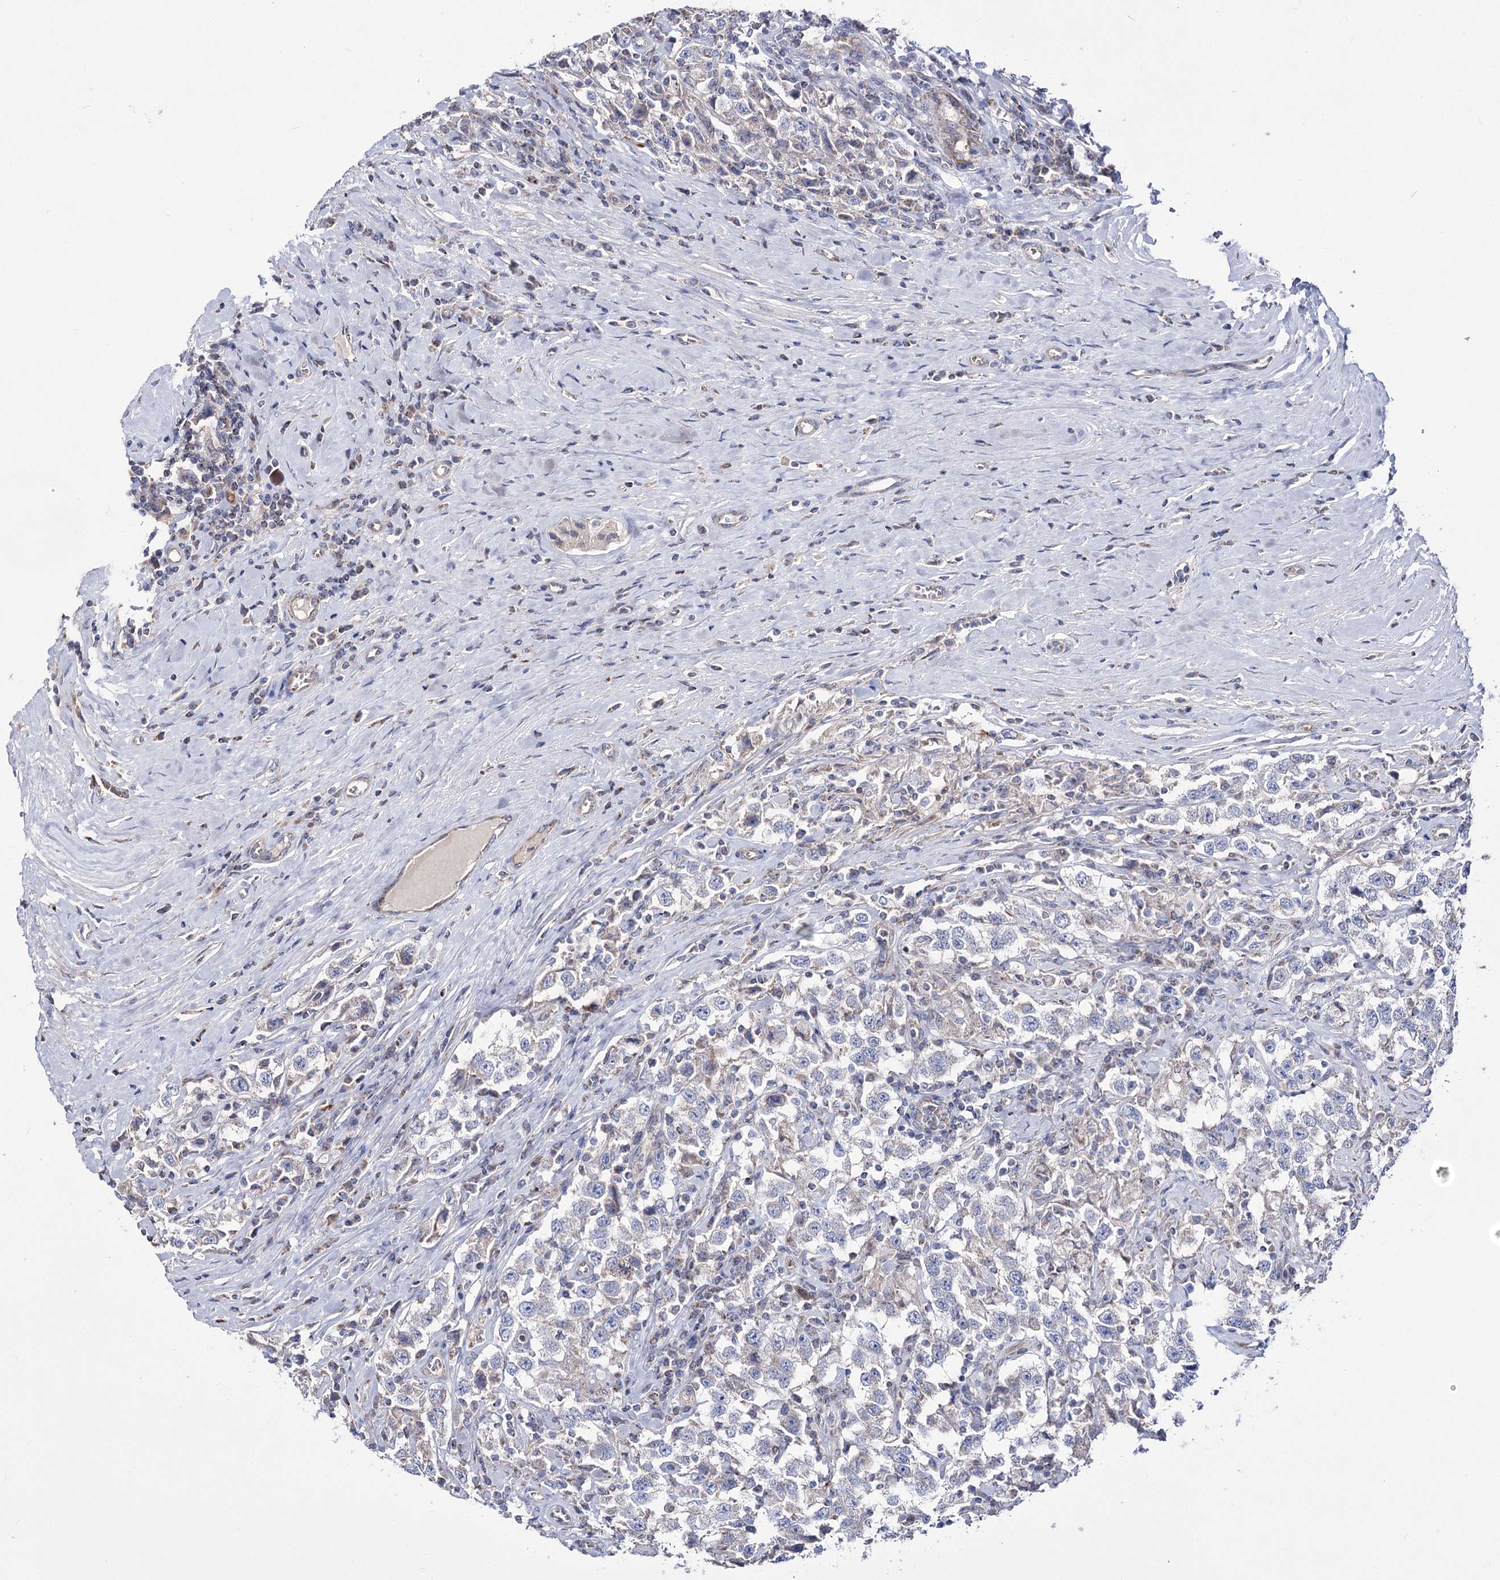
{"staining": {"intensity": "negative", "quantity": "none", "location": "none"}, "tissue": "testis cancer", "cell_type": "Tumor cells", "image_type": "cancer", "snomed": [{"axis": "morphology", "description": "Seminoma, NOS"}, {"axis": "topography", "description": "Testis"}], "caption": "Histopathology image shows no significant protein staining in tumor cells of testis cancer (seminoma).", "gene": "OSBPL5", "patient": {"sex": "male", "age": 41}}